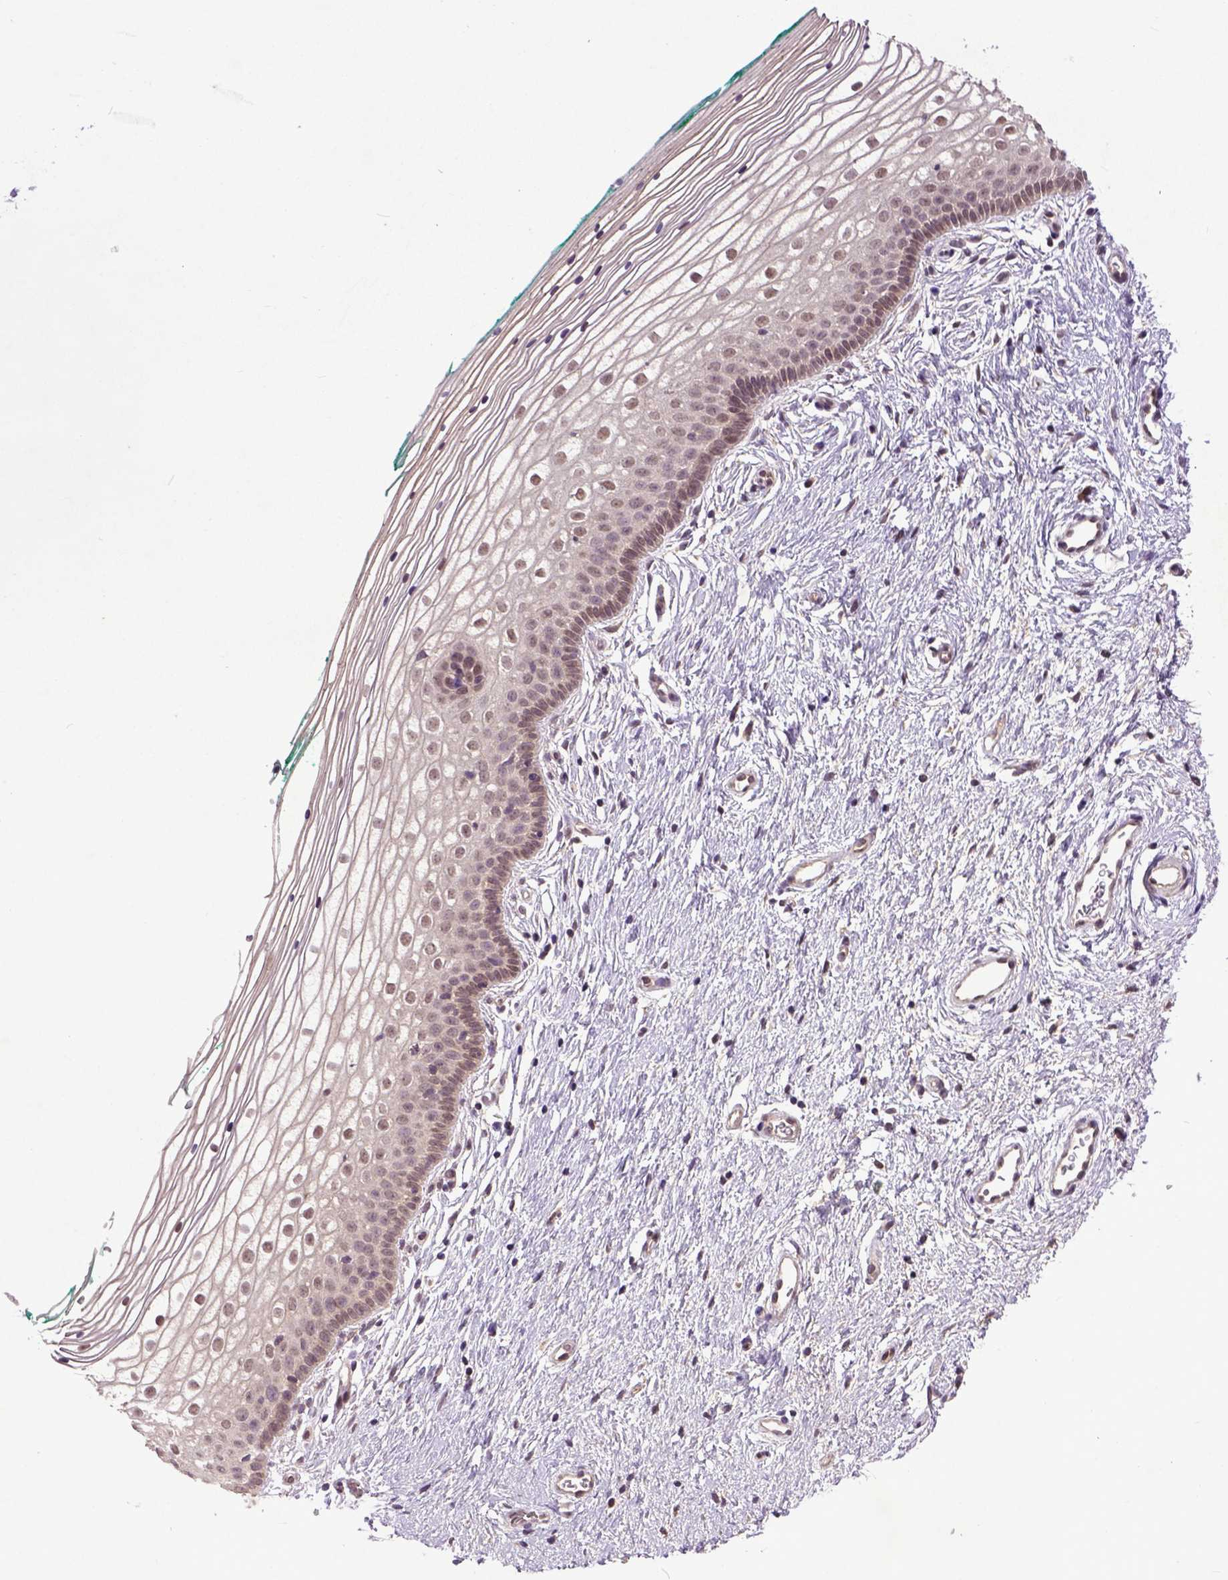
{"staining": {"intensity": "moderate", "quantity": "25%-75%", "location": "nuclear"}, "tissue": "vagina", "cell_type": "Squamous epithelial cells", "image_type": "normal", "snomed": [{"axis": "morphology", "description": "Normal tissue, NOS"}, {"axis": "topography", "description": "Vagina"}], "caption": "Immunohistochemistry (IHC) (DAB) staining of unremarkable vagina exhibits moderate nuclear protein staining in approximately 25%-75% of squamous epithelial cells. Nuclei are stained in blue.", "gene": "UBA3", "patient": {"sex": "female", "age": 36}}